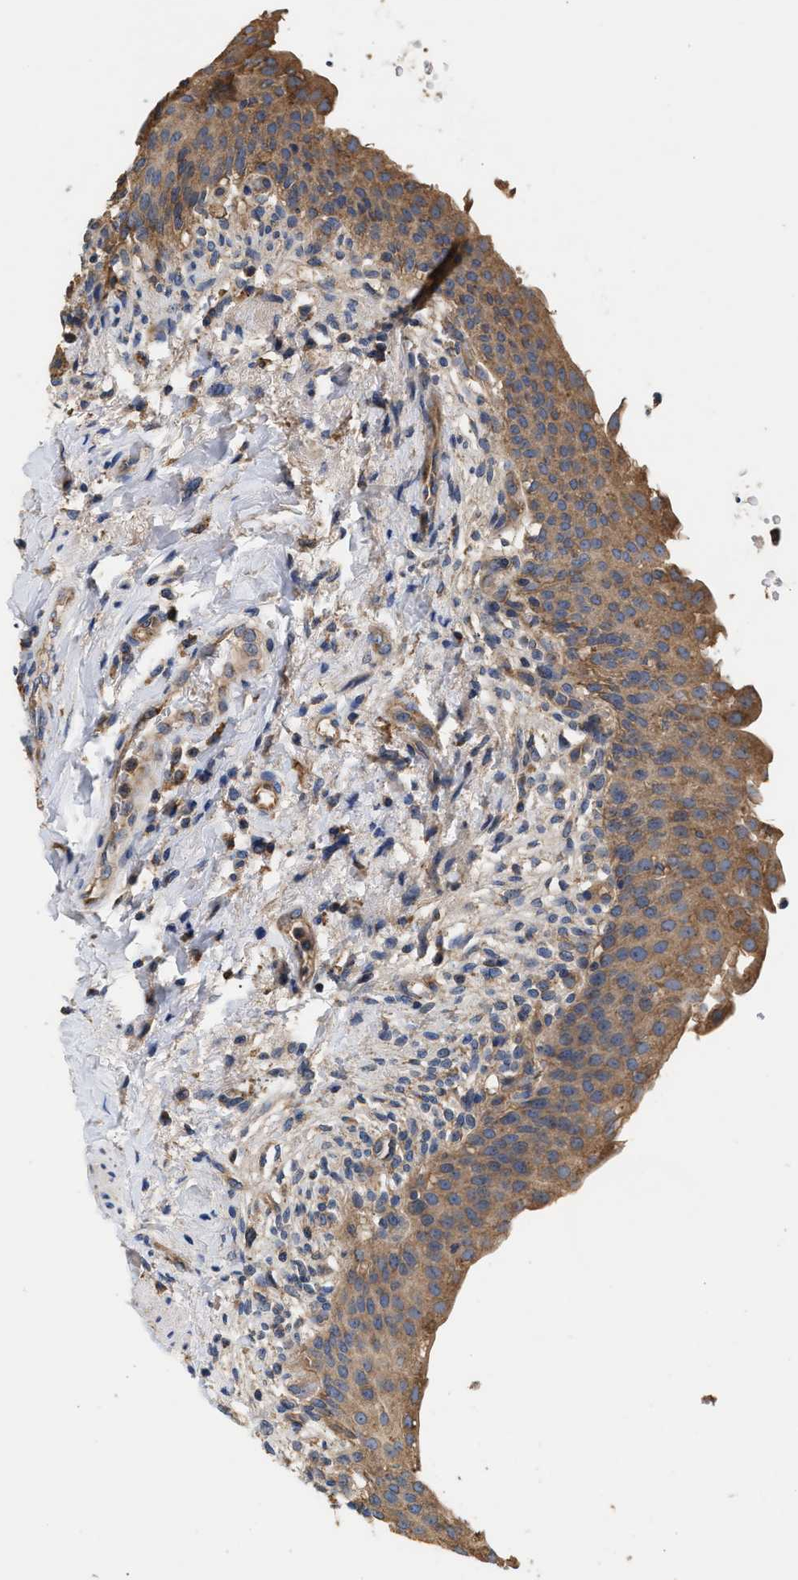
{"staining": {"intensity": "moderate", "quantity": ">75%", "location": "cytoplasmic/membranous"}, "tissue": "urinary bladder", "cell_type": "Urothelial cells", "image_type": "normal", "snomed": [{"axis": "morphology", "description": "Normal tissue, NOS"}, {"axis": "topography", "description": "Urinary bladder"}], "caption": "Approximately >75% of urothelial cells in unremarkable human urinary bladder show moderate cytoplasmic/membranous protein staining as visualized by brown immunohistochemical staining.", "gene": "KLB", "patient": {"sex": "female", "age": 60}}